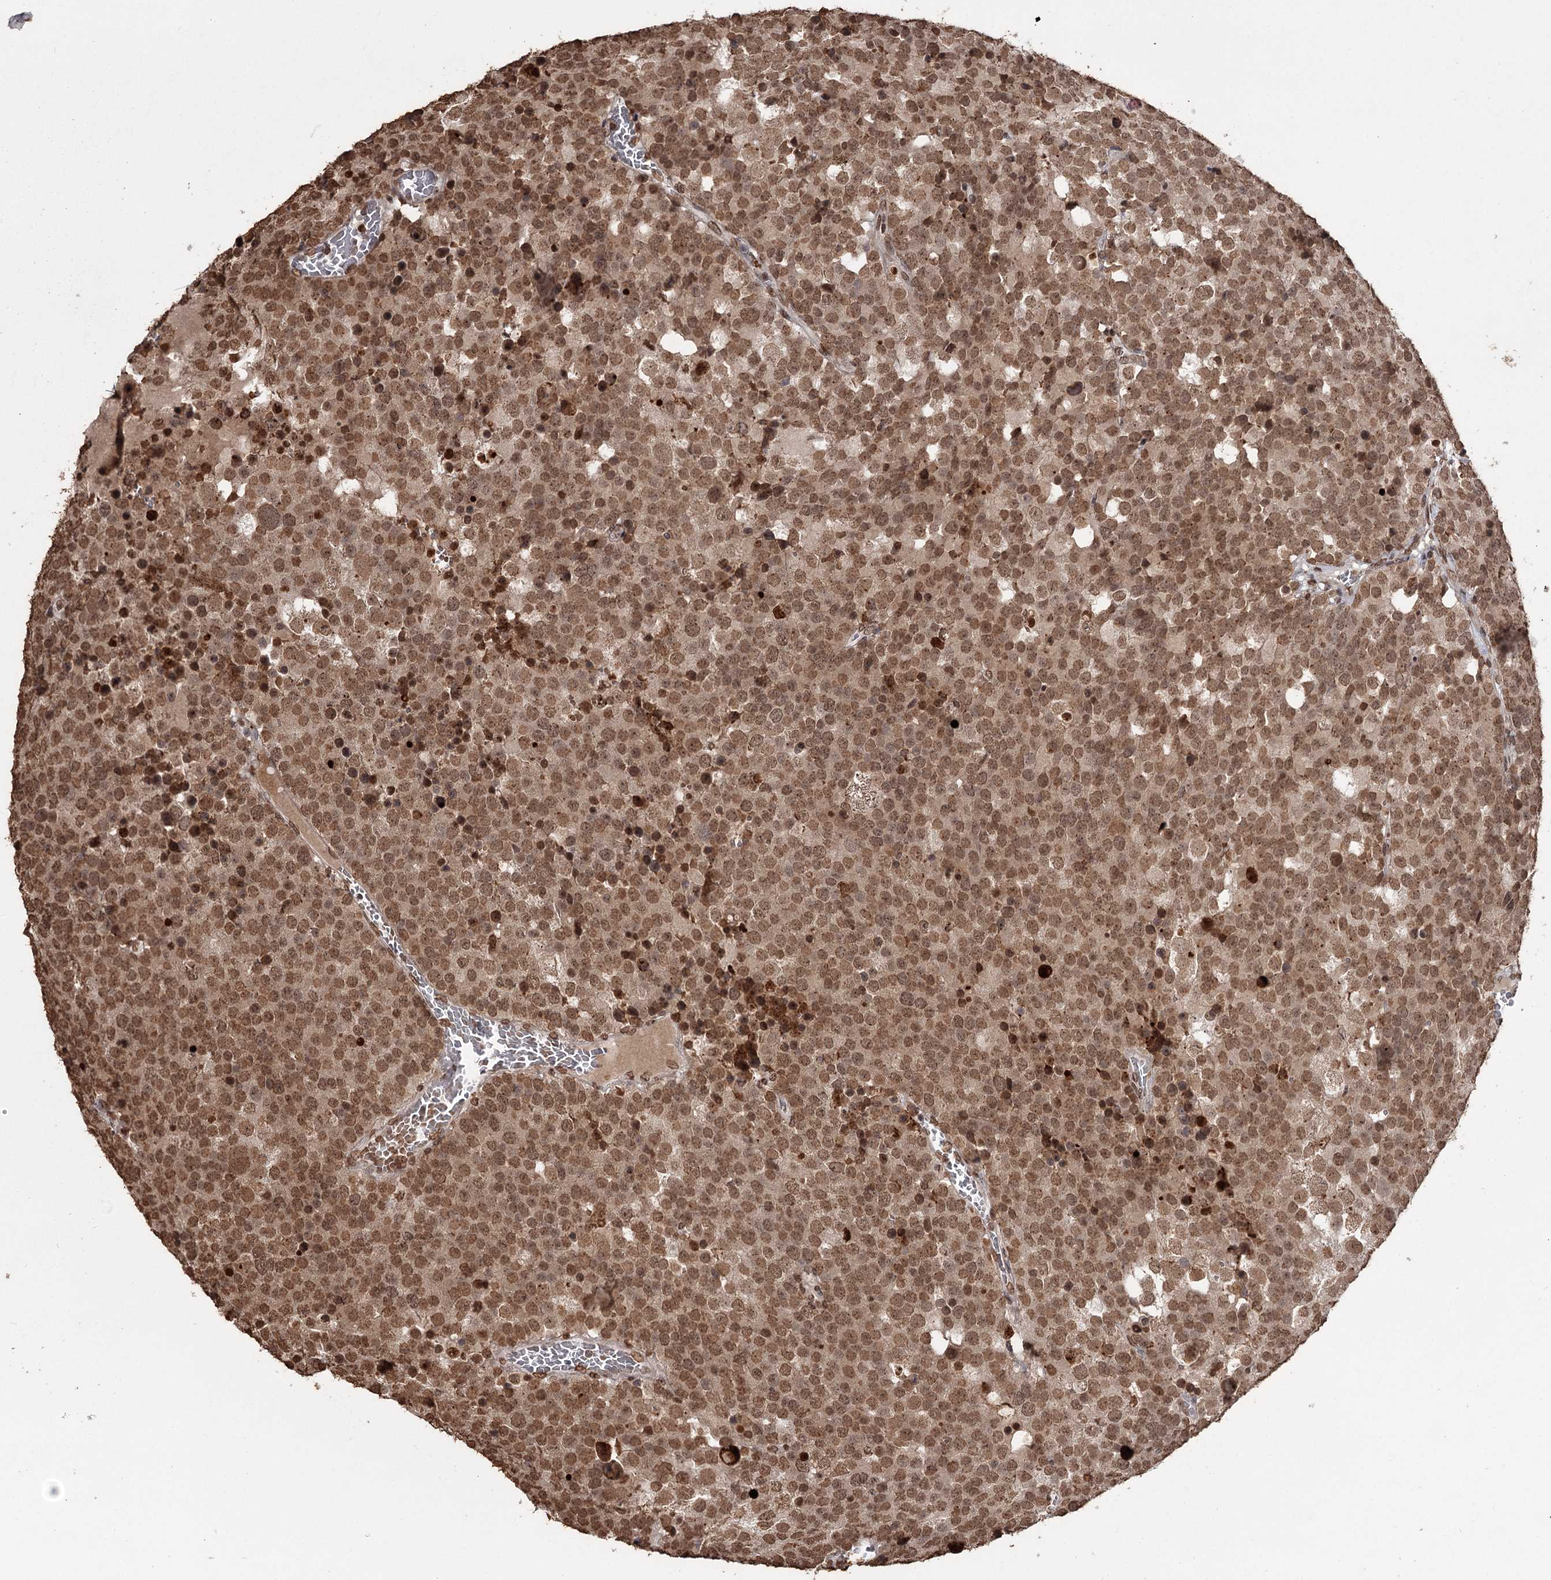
{"staining": {"intensity": "moderate", "quantity": ">75%", "location": "nuclear"}, "tissue": "testis cancer", "cell_type": "Tumor cells", "image_type": "cancer", "snomed": [{"axis": "morphology", "description": "Seminoma, NOS"}, {"axis": "topography", "description": "Testis"}], "caption": "Protein staining by immunohistochemistry (IHC) shows moderate nuclear staining in about >75% of tumor cells in seminoma (testis).", "gene": "THYN1", "patient": {"sex": "male", "age": 71}}